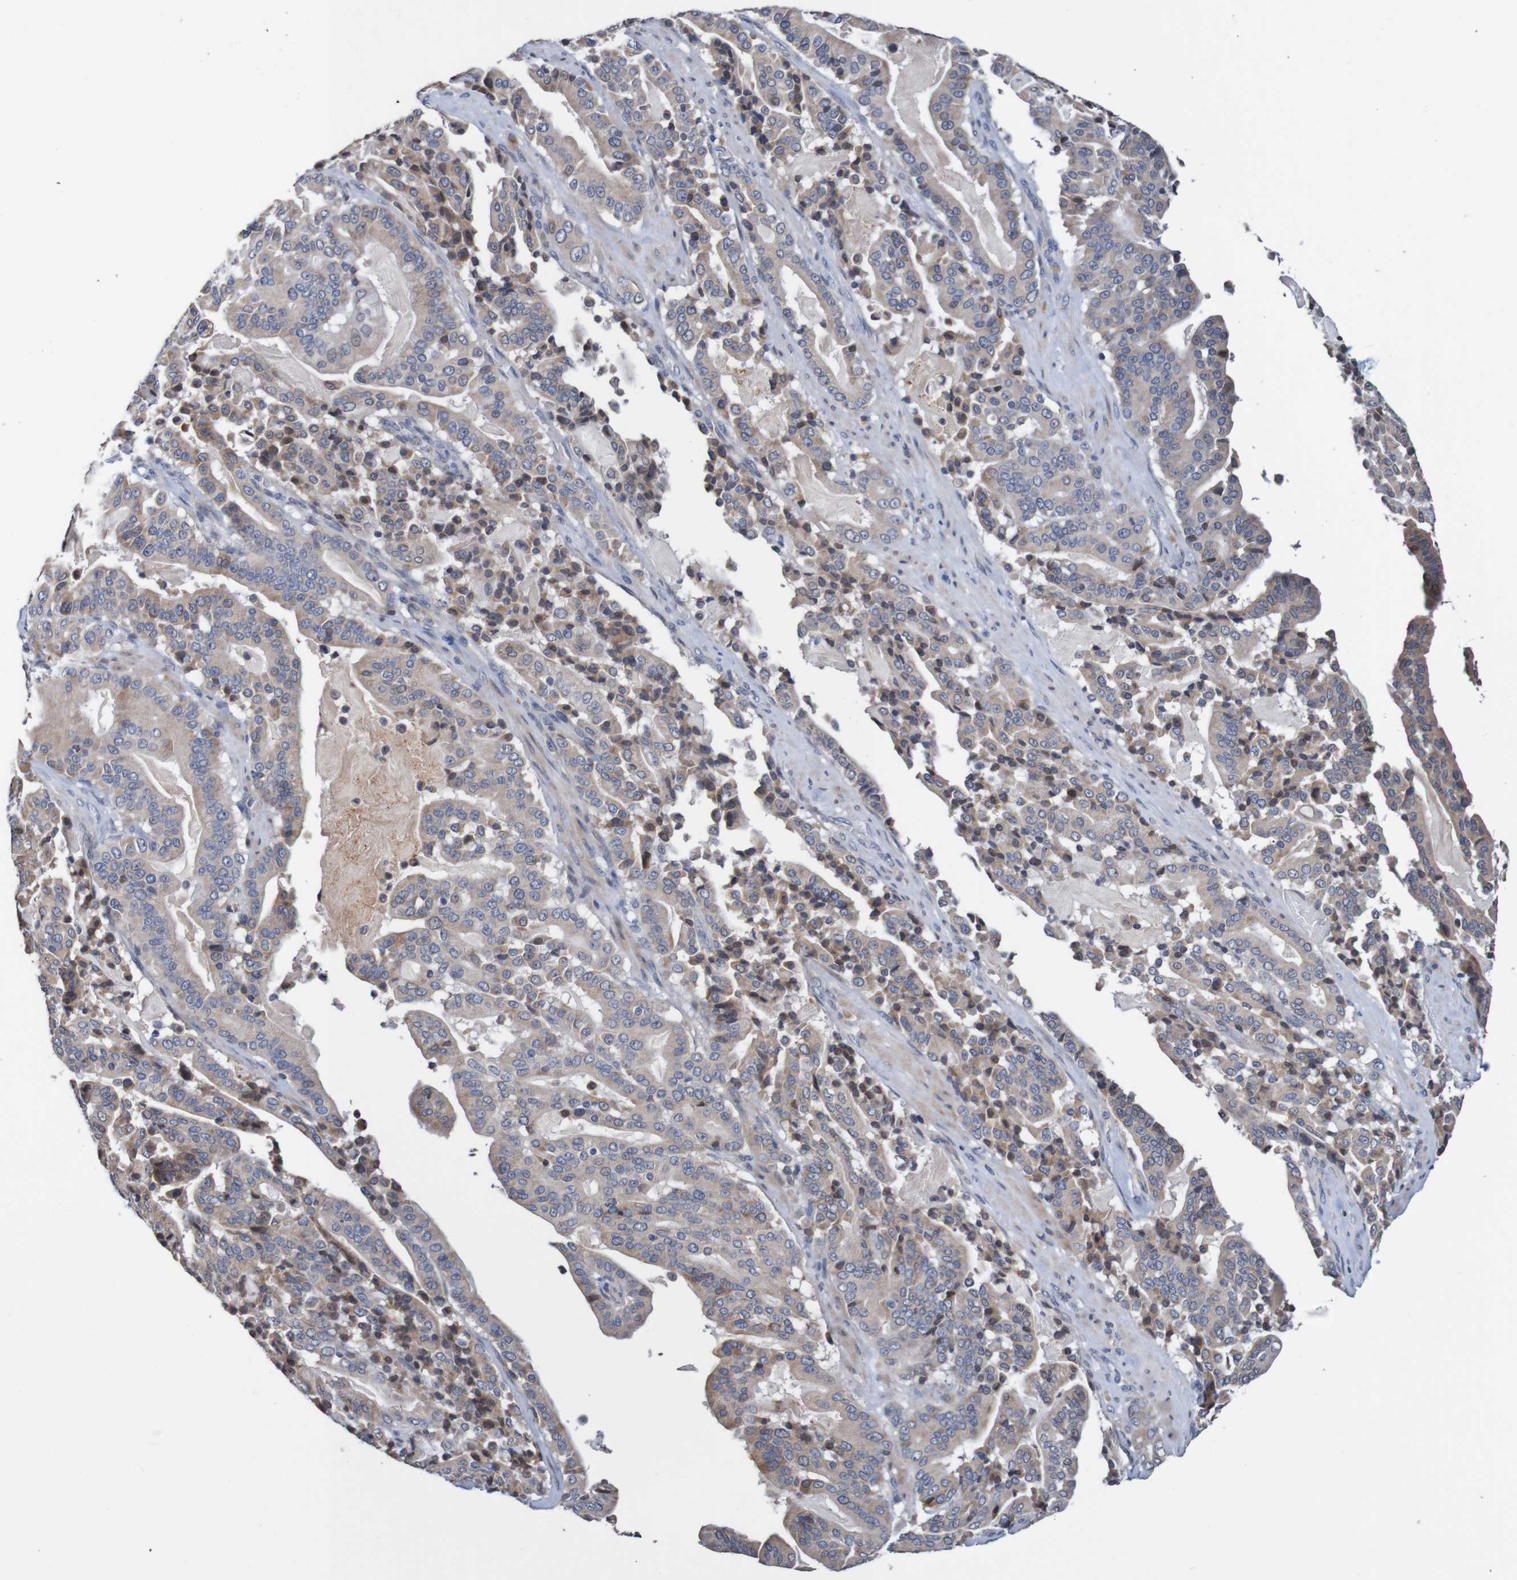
{"staining": {"intensity": "moderate", "quantity": "25%-75%", "location": "cytoplasmic/membranous"}, "tissue": "pancreatic cancer", "cell_type": "Tumor cells", "image_type": "cancer", "snomed": [{"axis": "morphology", "description": "Adenocarcinoma, NOS"}, {"axis": "topography", "description": "Pancreas"}], "caption": "Immunohistochemistry (DAB) staining of human pancreatic cancer reveals moderate cytoplasmic/membranous protein staining in approximately 25%-75% of tumor cells.", "gene": "FIBP", "patient": {"sex": "male", "age": 63}}